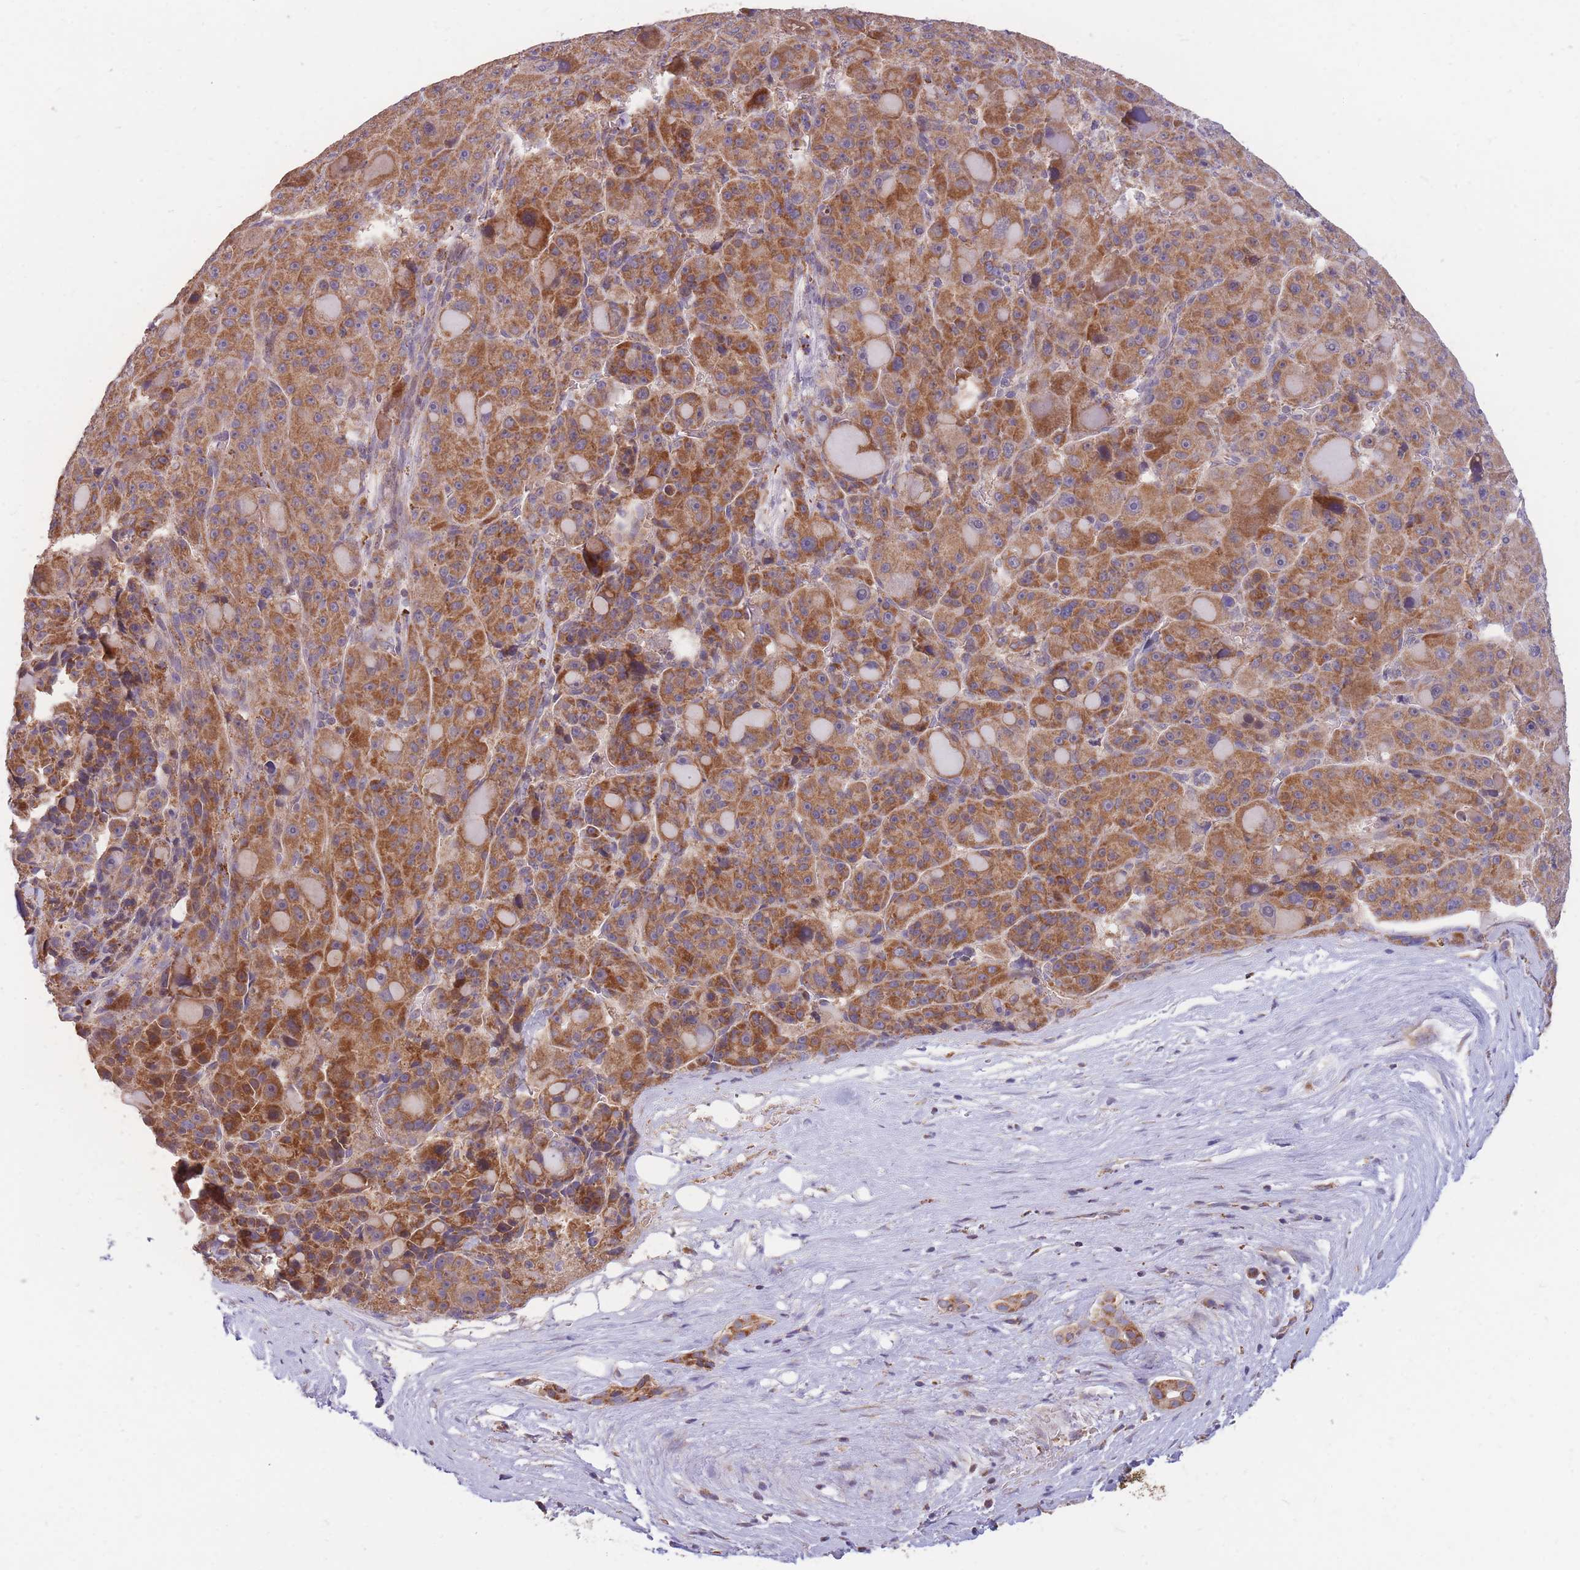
{"staining": {"intensity": "strong", "quantity": ">75%", "location": "cytoplasmic/membranous"}, "tissue": "liver cancer", "cell_type": "Tumor cells", "image_type": "cancer", "snomed": [{"axis": "morphology", "description": "Carcinoma, Hepatocellular, NOS"}, {"axis": "topography", "description": "Liver"}], "caption": "Strong cytoplasmic/membranous protein positivity is seen in about >75% of tumor cells in hepatocellular carcinoma (liver).", "gene": "PTPMT1", "patient": {"sex": "male", "age": 76}}